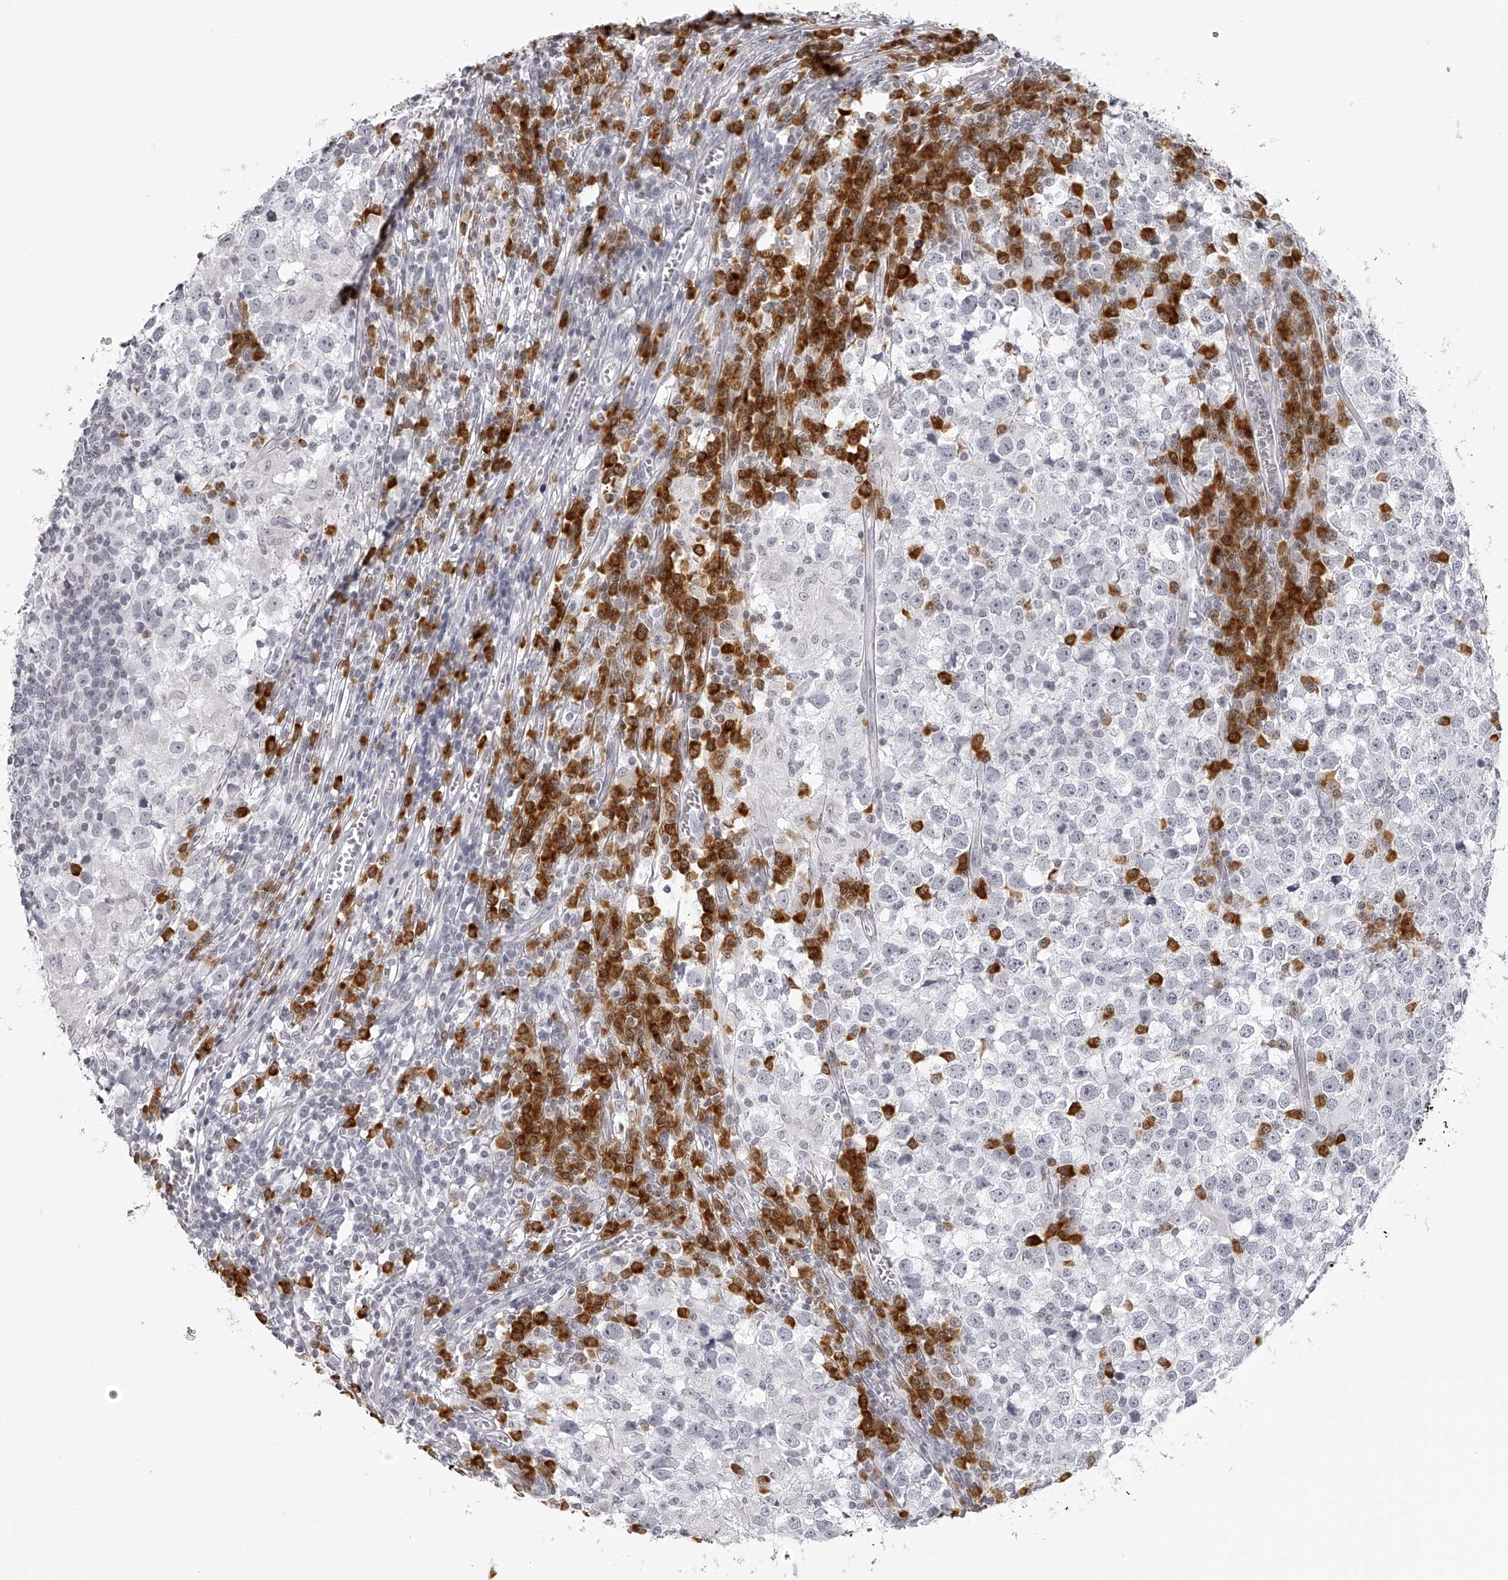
{"staining": {"intensity": "negative", "quantity": "none", "location": "none"}, "tissue": "testis cancer", "cell_type": "Tumor cells", "image_type": "cancer", "snomed": [{"axis": "morphology", "description": "Seminoma, NOS"}, {"axis": "topography", "description": "Testis"}], "caption": "A high-resolution micrograph shows immunohistochemistry (IHC) staining of seminoma (testis), which displays no significant positivity in tumor cells.", "gene": "SEC11C", "patient": {"sex": "male", "age": 65}}